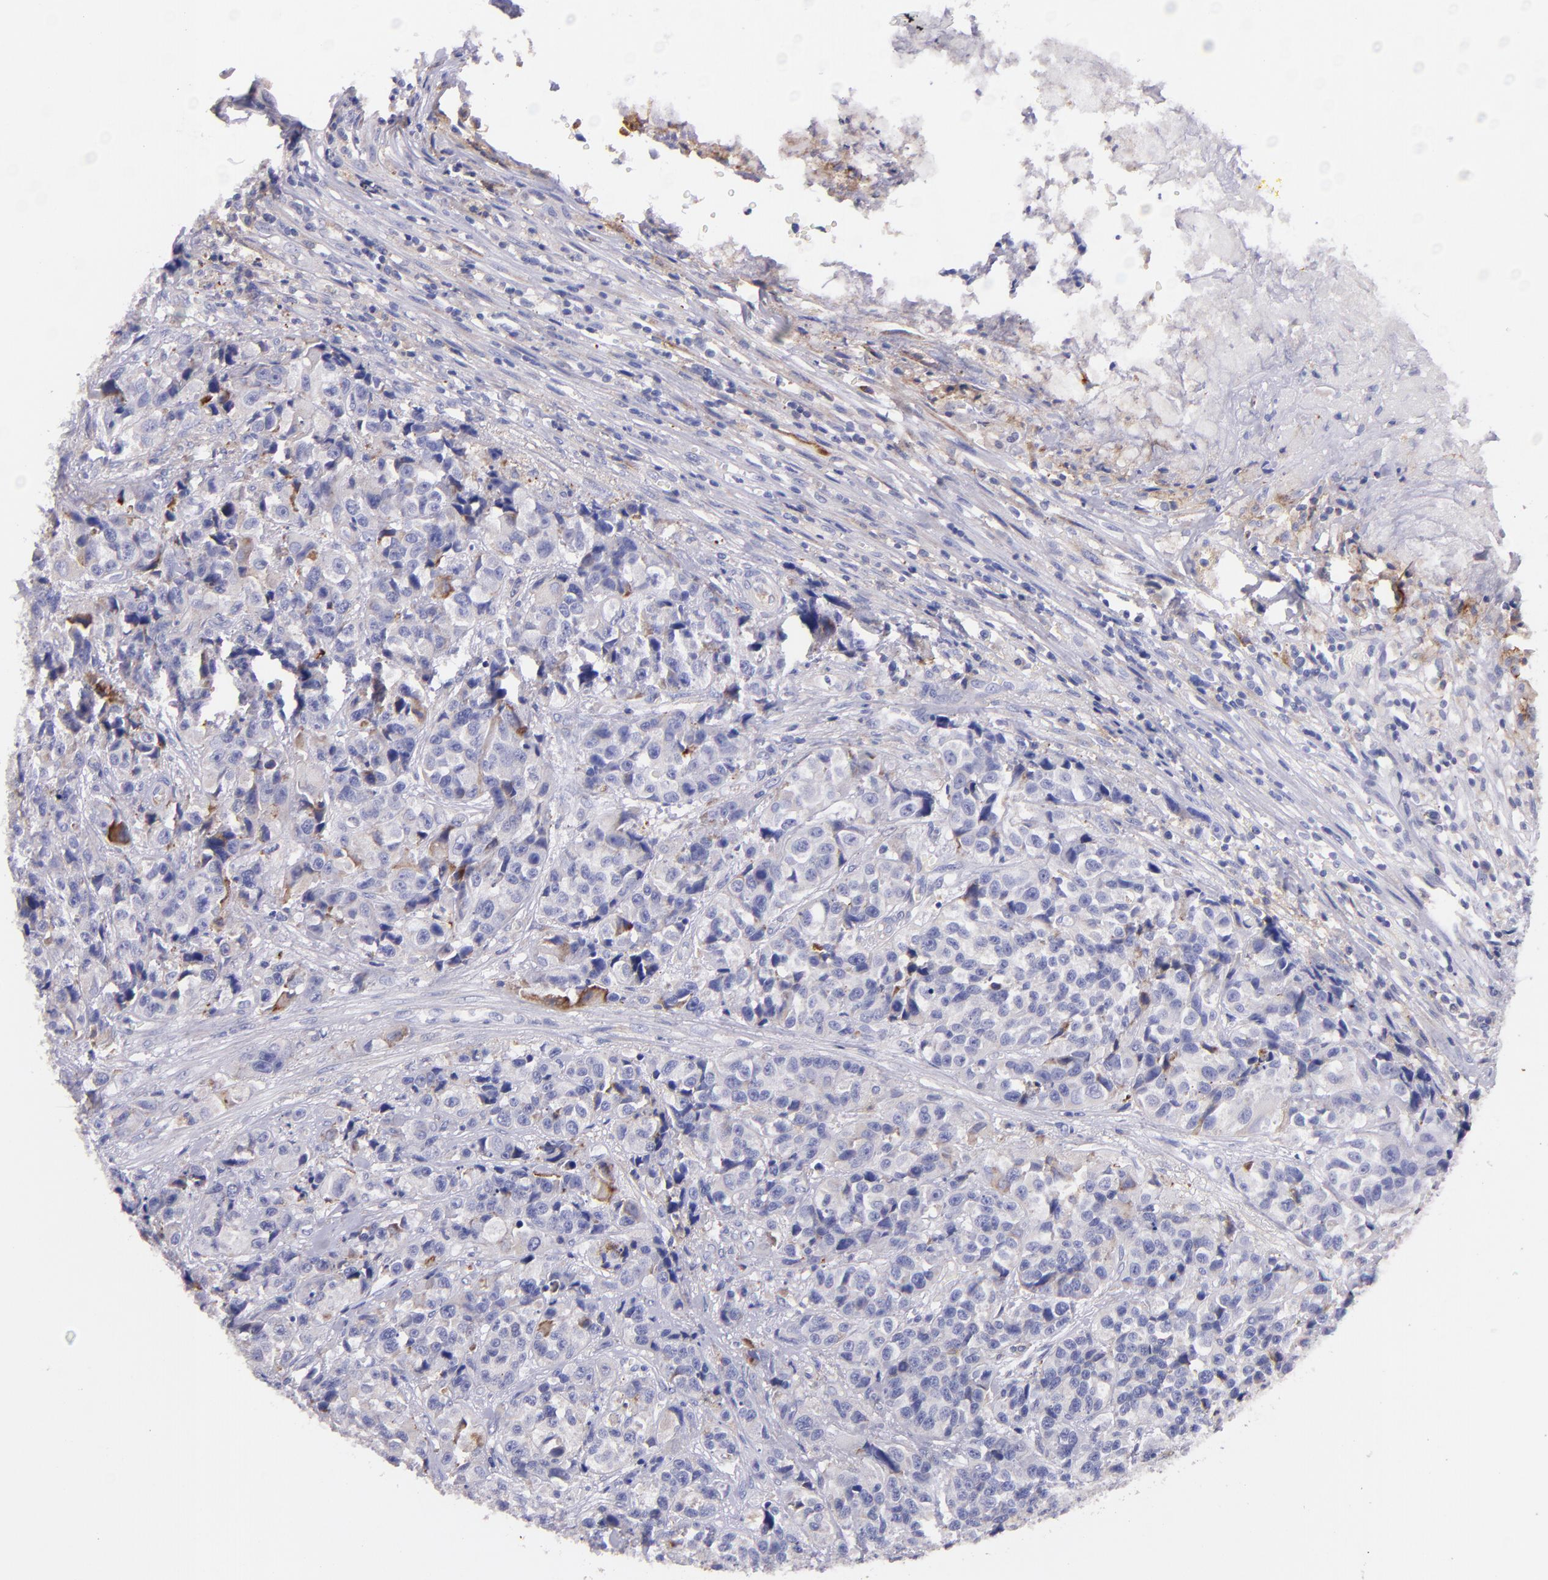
{"staining": {"intensity": "moderate", "quantity": "<25%", "location": "cytoplasmic/membranous"}, "tissue": "urothelial cancer", "cell_type": "Tumor cells", "image_type": "cancer", "snomed": [{"axis": "morphology", "description": "Urothelial carcinoma, High grade"}, {"axis": "topography", "description": "Urinary bladder"}], "caption": "Urothelial carcinoma (high-grade) was stained to show a protein in brown. There is low levels of moderate cytoplasmic/membranous positivity in about <25% of tumor cells. (IHC, brightfield microscopy, high magnification).", "gene": "RET", "patient": {"sex": "female", "age": 81}}